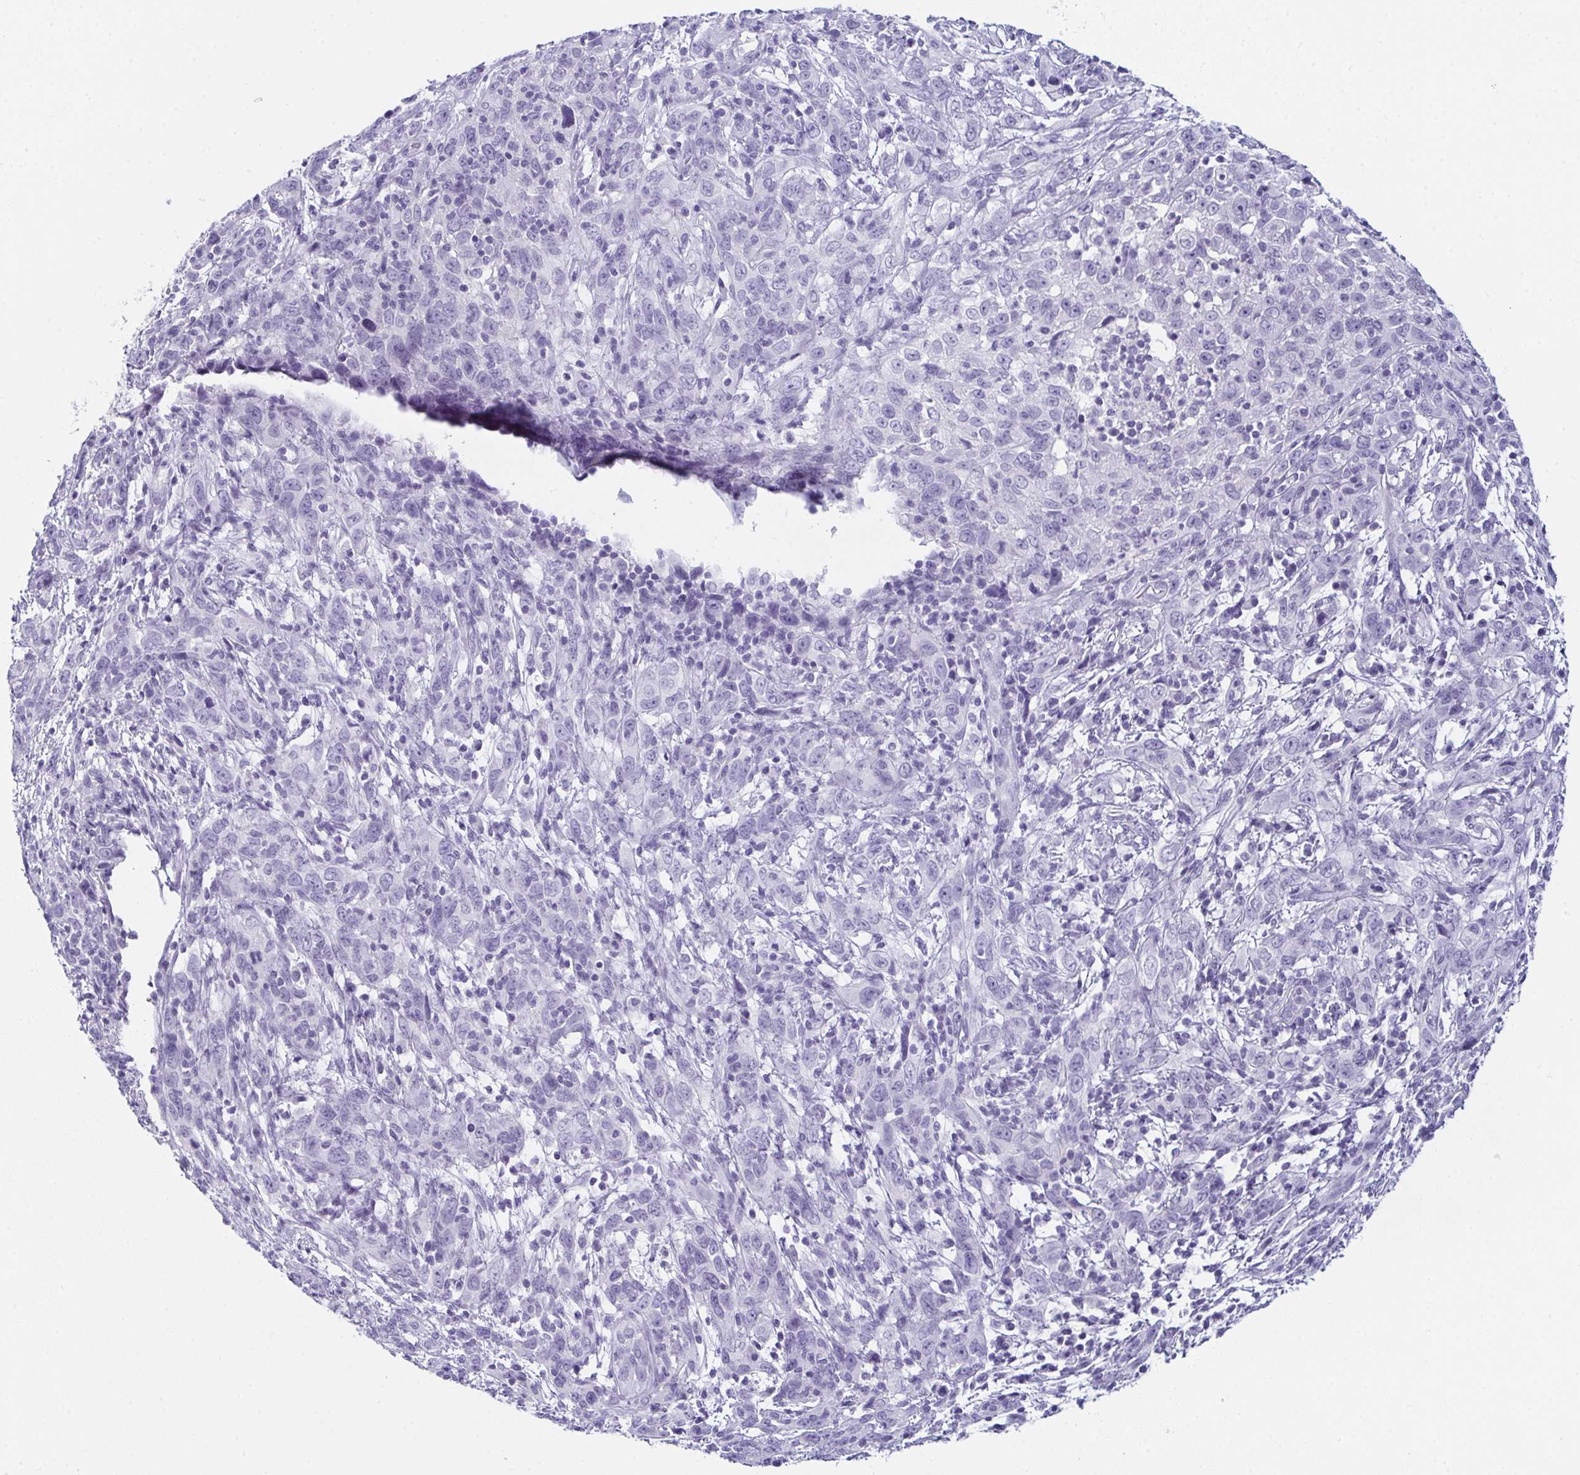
{"staining": {"intensity": "negative", "quantity": "none", "location": "none"}, "tissue": "cervical cancer", "cell_type": "Tumor cells", "image_type": "cancer", "snomed": [{"axis": "morphology", "description": "Adenocarcinoma, NOS"}, {"axis": "topography", "description": "Cervix"}], "caption": "DAB immunohistochemical staining of human adenocarcinoma (cervical) displays no significant staining in tumor cells.", "gene": "ENKUR", "patient": {"sex": "female", "age": 40}}